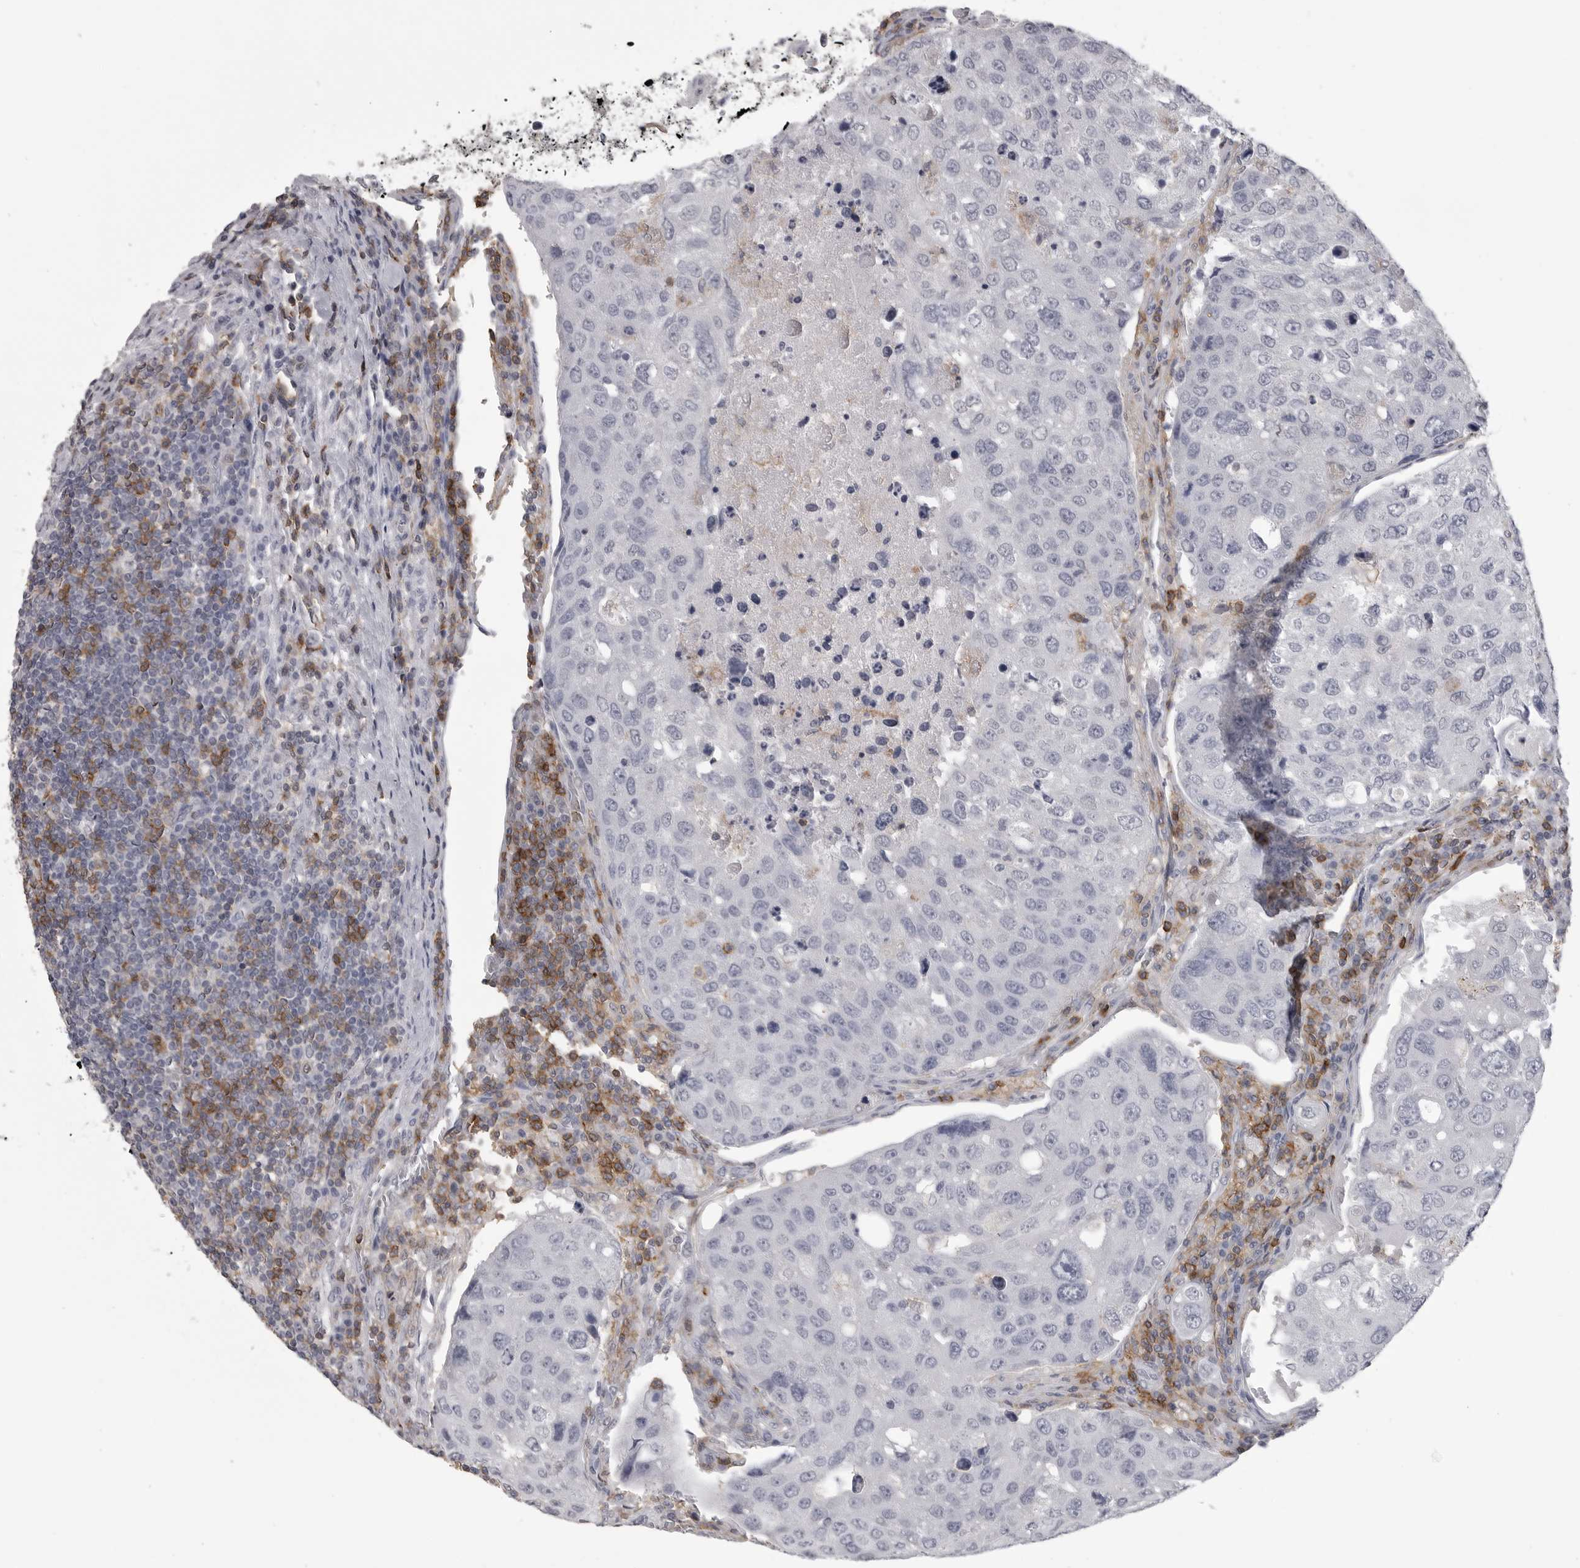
{"staining": {"intensity": "negative", "quantity": "none", "location": "none"}, "tissue": "urothelial cancer", "cell_type": "Tumor cells", "image_type": "cancer", "snomed": [{"axis": "morphology", "description": "Urothelial carcinoma, High grade"}, {"axis": "topography", "description": "Lymph node"}, {"axis": "topography", "description": "Urinary bladder"}], "caption": "Immunohistochemistry (IHC) photomicrograph of urothelial carcinoma (high-grade) stained for a protein (brown), which displays no staining in tumor cells.", "gene": "ITGAL", "patient": {"sex": "male", "age": 51}}